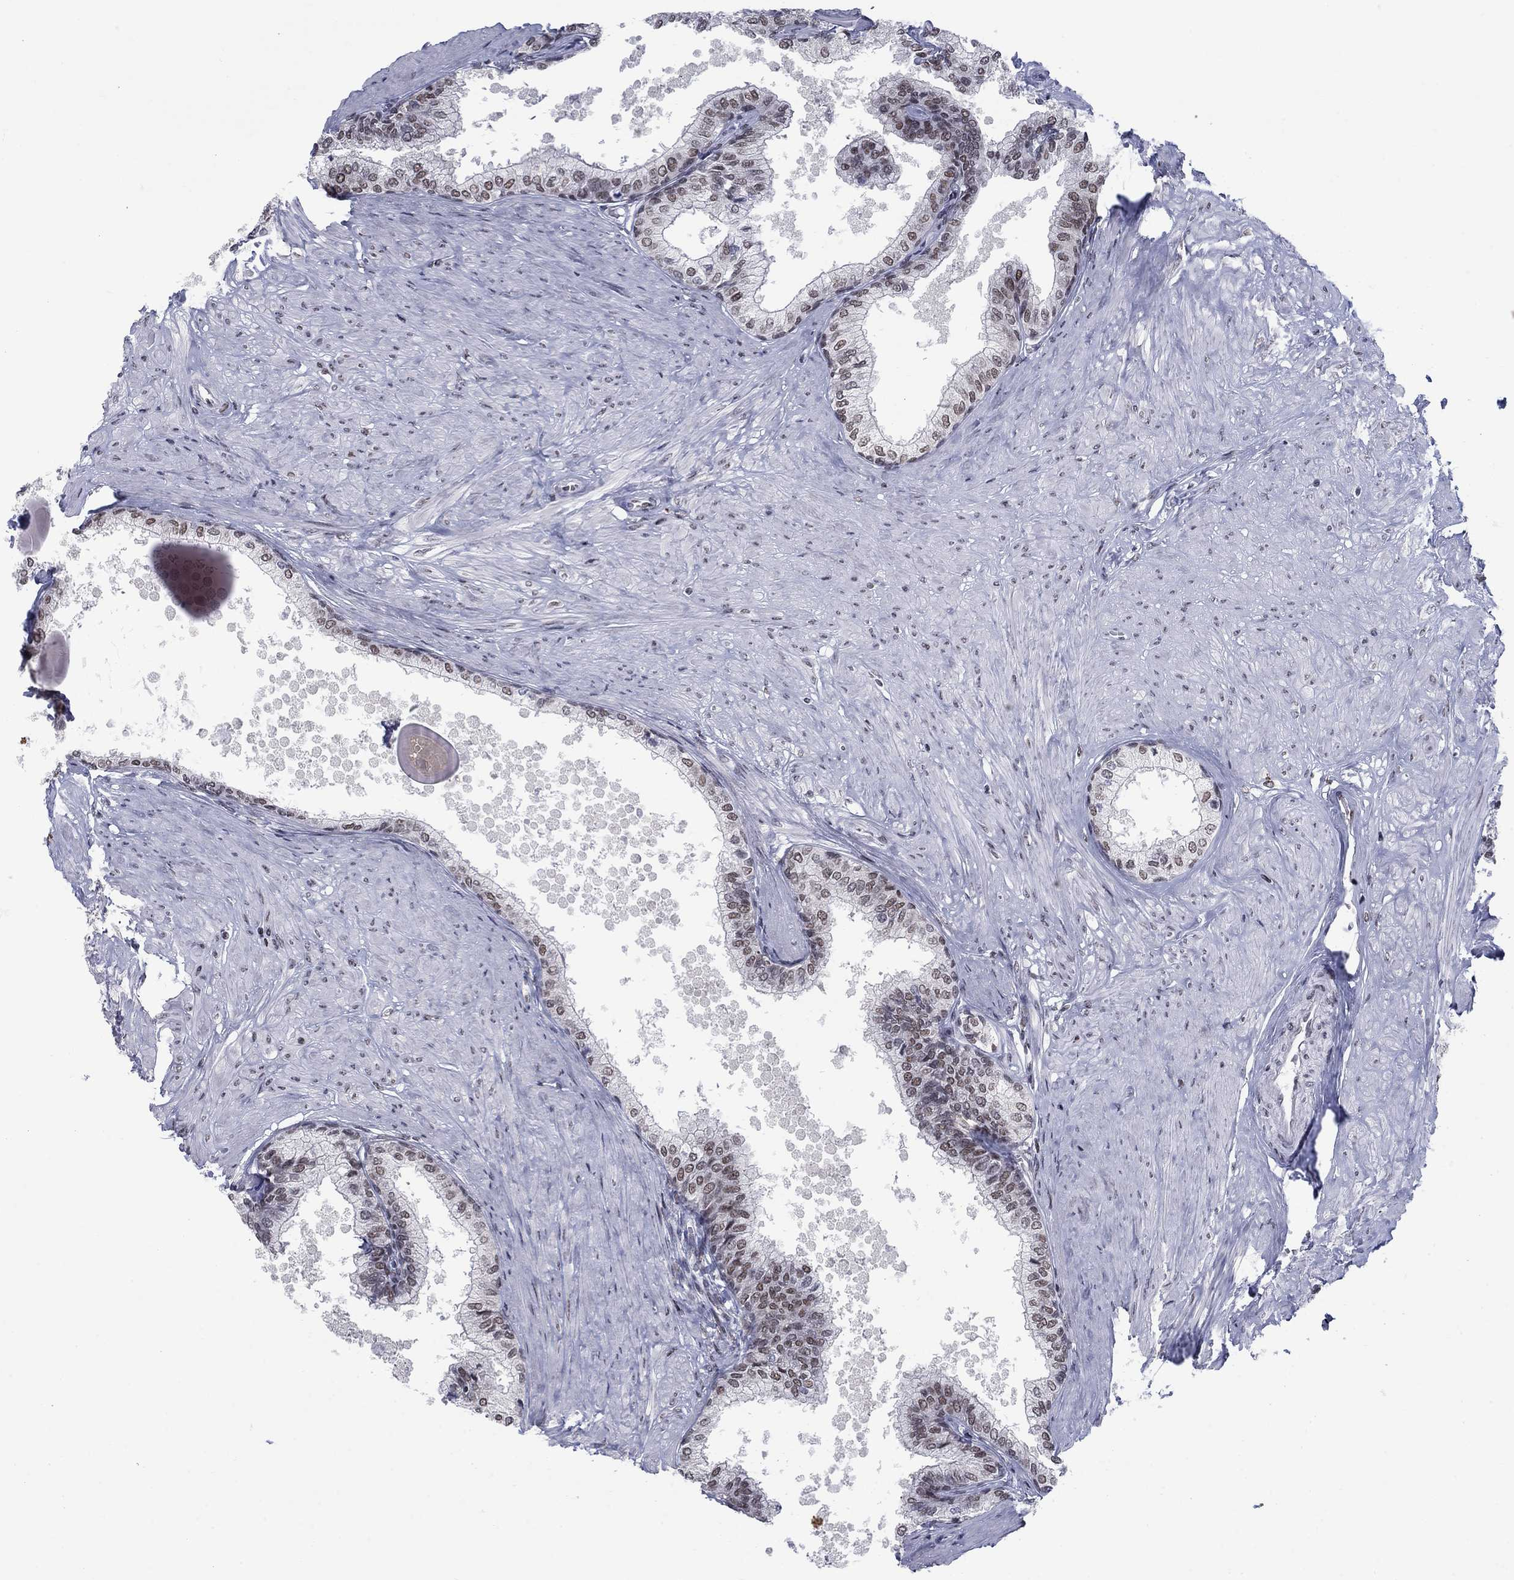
{"staining": {"intensity": "moderate", "quantity": "25%-75%", "location": "nuclear"}, "tissue": "prostate", "cell_type": "Glandular cells", "image_type": "normal", "snomed": [{"axis": "morphology", "description": "Normal tissue, NOS"}, {"axis": "topography", "description": "Prostate"}], "caption": "An image of human prostate stained for a protein exhibits moderate nuclear brown staining in glandular cells. Nuclei are stained in blue.", "gene": "NPAS3", "patient": {"sex": "male", "age": 63}}